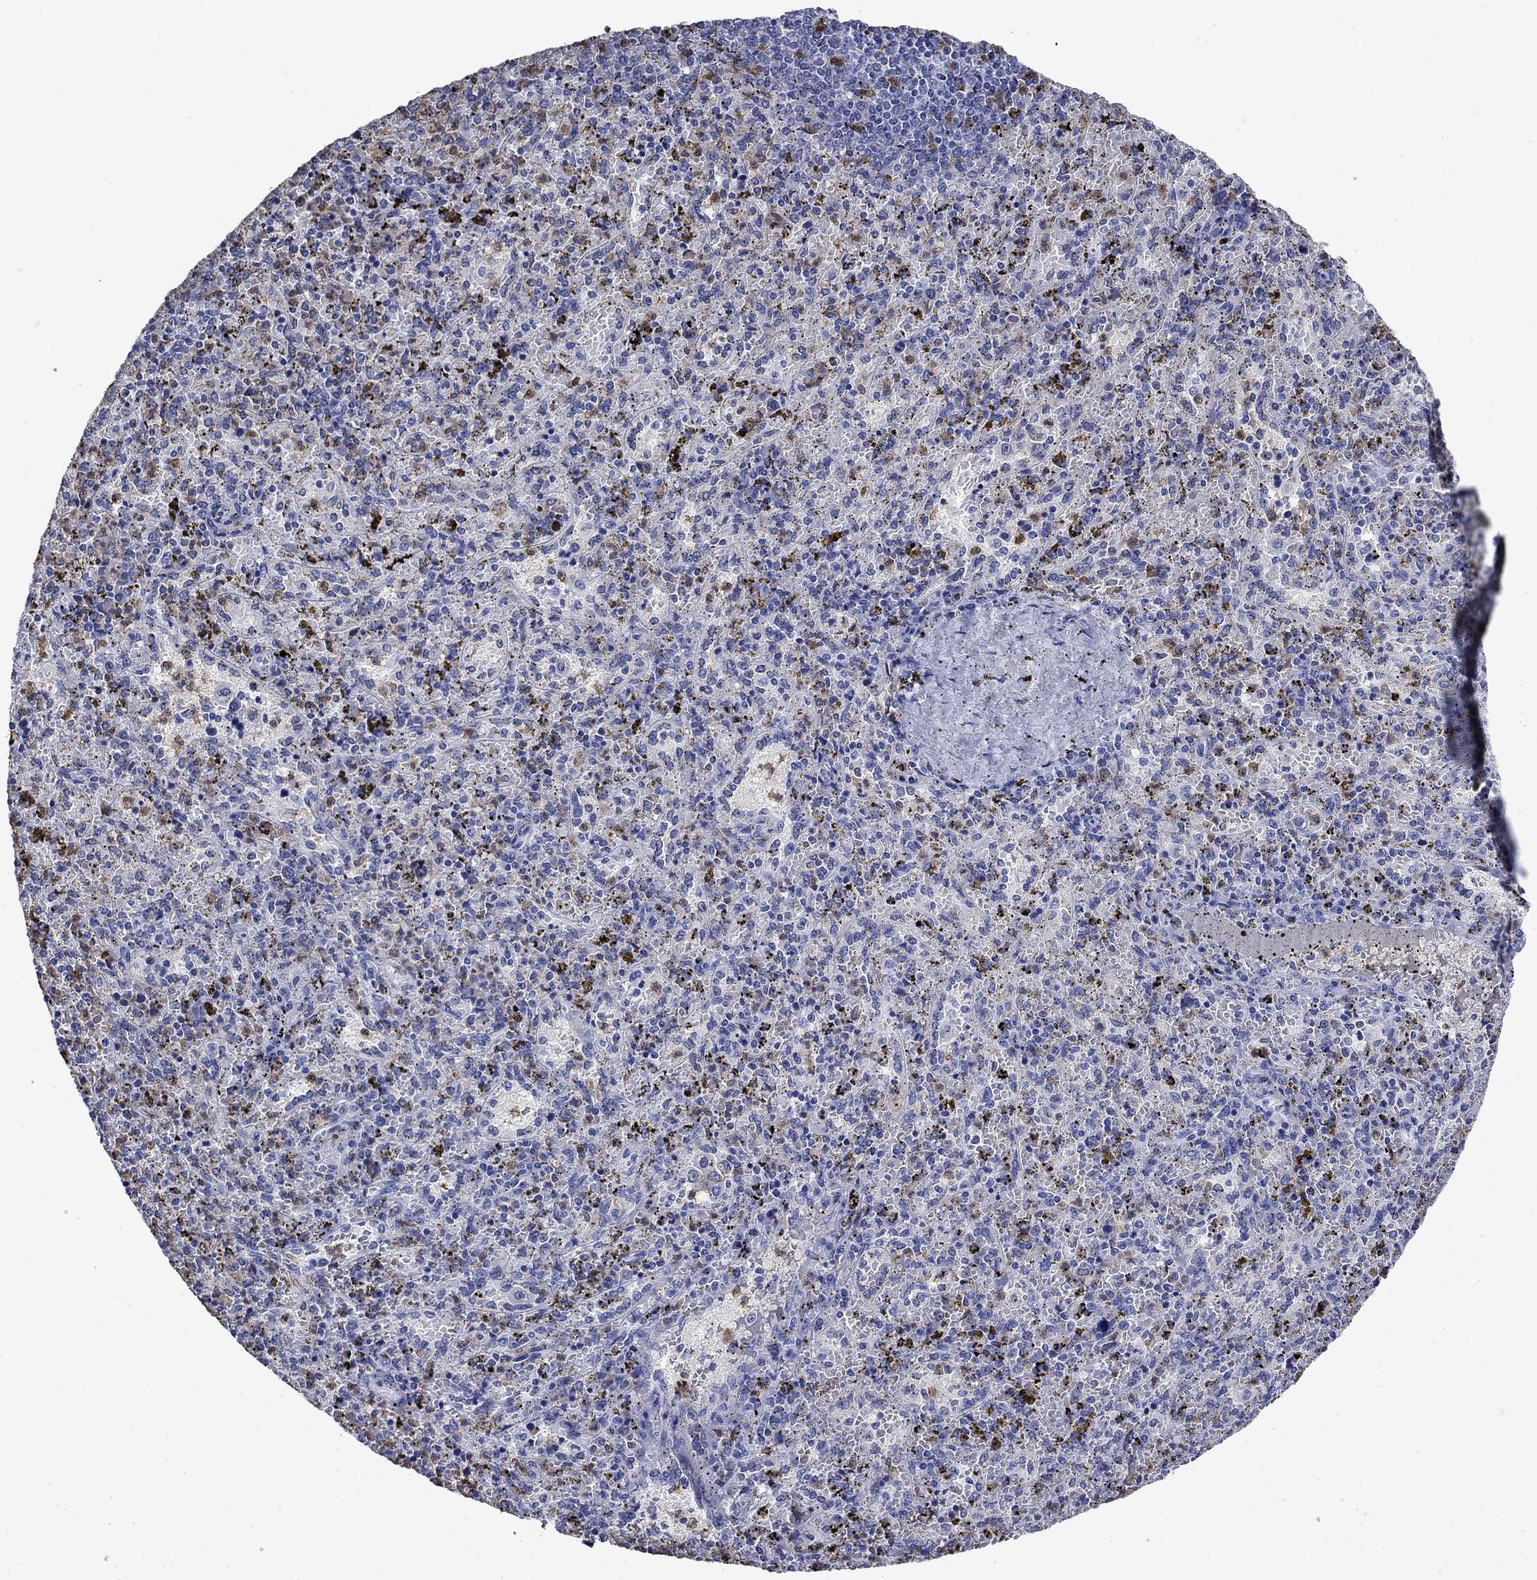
{"staining": {"intensity": "negative", "quantity": "none", "location": "none"}, "tissue": "spleen", "cell_type": "Cells in red pulp", "image_type": "normal", "snomed": [{"axis": "morphology", "description": "Normal tissue, NOS"}, {"axis": "topography", "description": "Spleen"}], "caption": "Cells in red pulp show no significant expression in unremarkable spleen. The staining is performed using DAB brown chromogen with nuclei counter-stained in using hematoxylin.", "gene": "TFR2", "patient": {"sex": "female", "age": 50}}